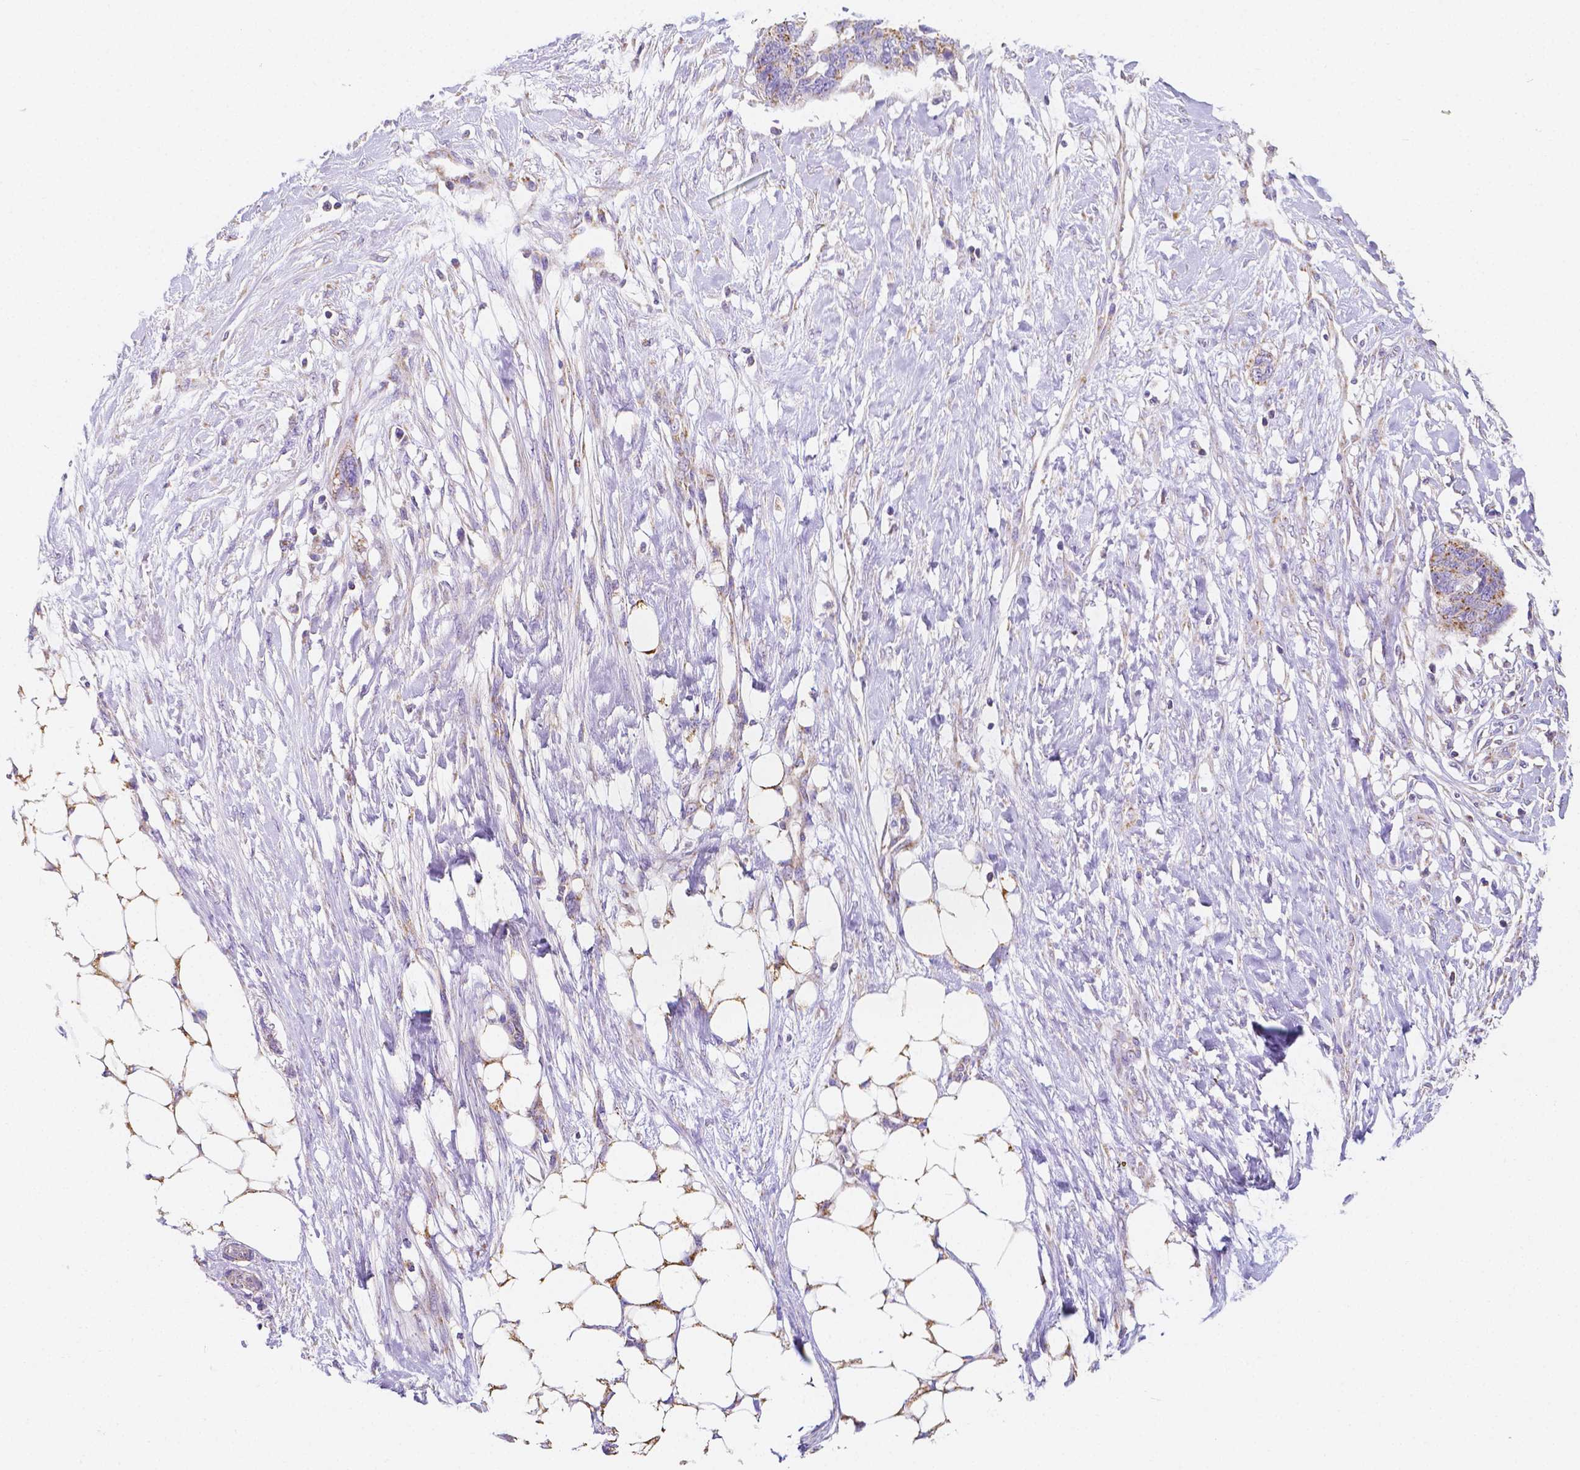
{"staining": {"intensity": "moderate", "quantity": "25%-75%", "location": "cytoplasmic/membranous"}, "tissue": "ovarian cancer", "cell_type": "Tumor cells", "image_type": "cancer", "snomed": [{"axis": "morphology", "description": "Cystadenocarcinoma, serous, NOS"}, {"axis": "topography", "description": "Ovary"}], "caption": "Serous cystadenocarcinoma (ovarian) was stained to show a protein in brown. There is medium levels of moderate cytoplasmic/membranous expression in about 25%-75% of tumor cells.", "gene": "SGTB", "patient": {"sex": "female", "age": 69}}